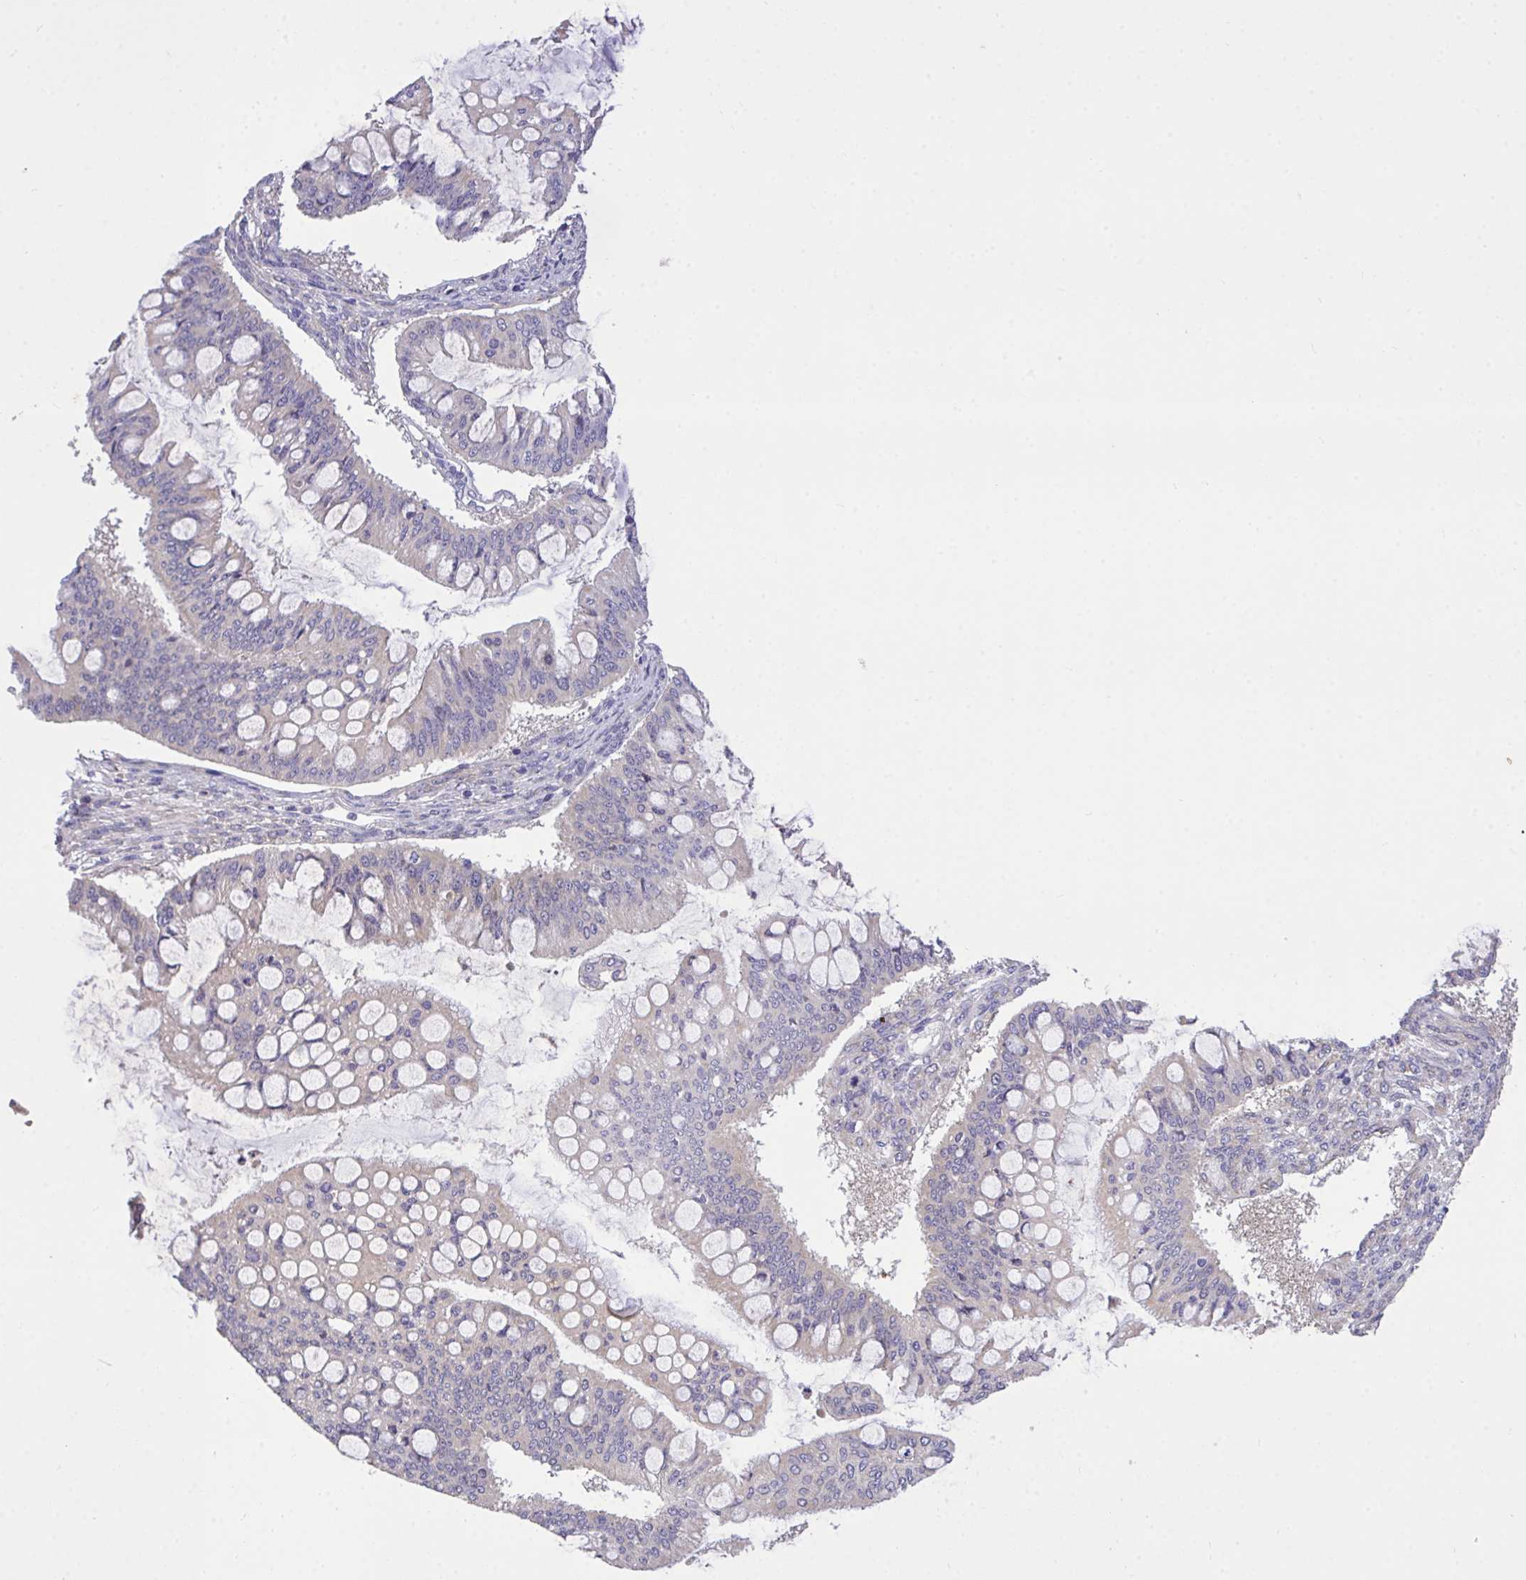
{"staining": {"intensity": "negative", "quantity": "none", "location": "none"}, "tissue": "ovarian cancer", "cell_type": "Tumor cells", "image_type": "cancer", "snomed": [{"axis": "morphology", "description": "Cystadenocarcinoma, mucinous, NOS"}, {"axis": "topography", "description": "Ovary"}], "caption": "Tumor cells show no significant positivity in ovarian mucinous cystadenocarcinoma. The staining is performed using DAB (3,3'-diaminobenzidine) brown chromogen with nuclei counter-stained in using hematoxylin.", "gene": "MPC2", "patient": {"sex": "female", "age": 73}}